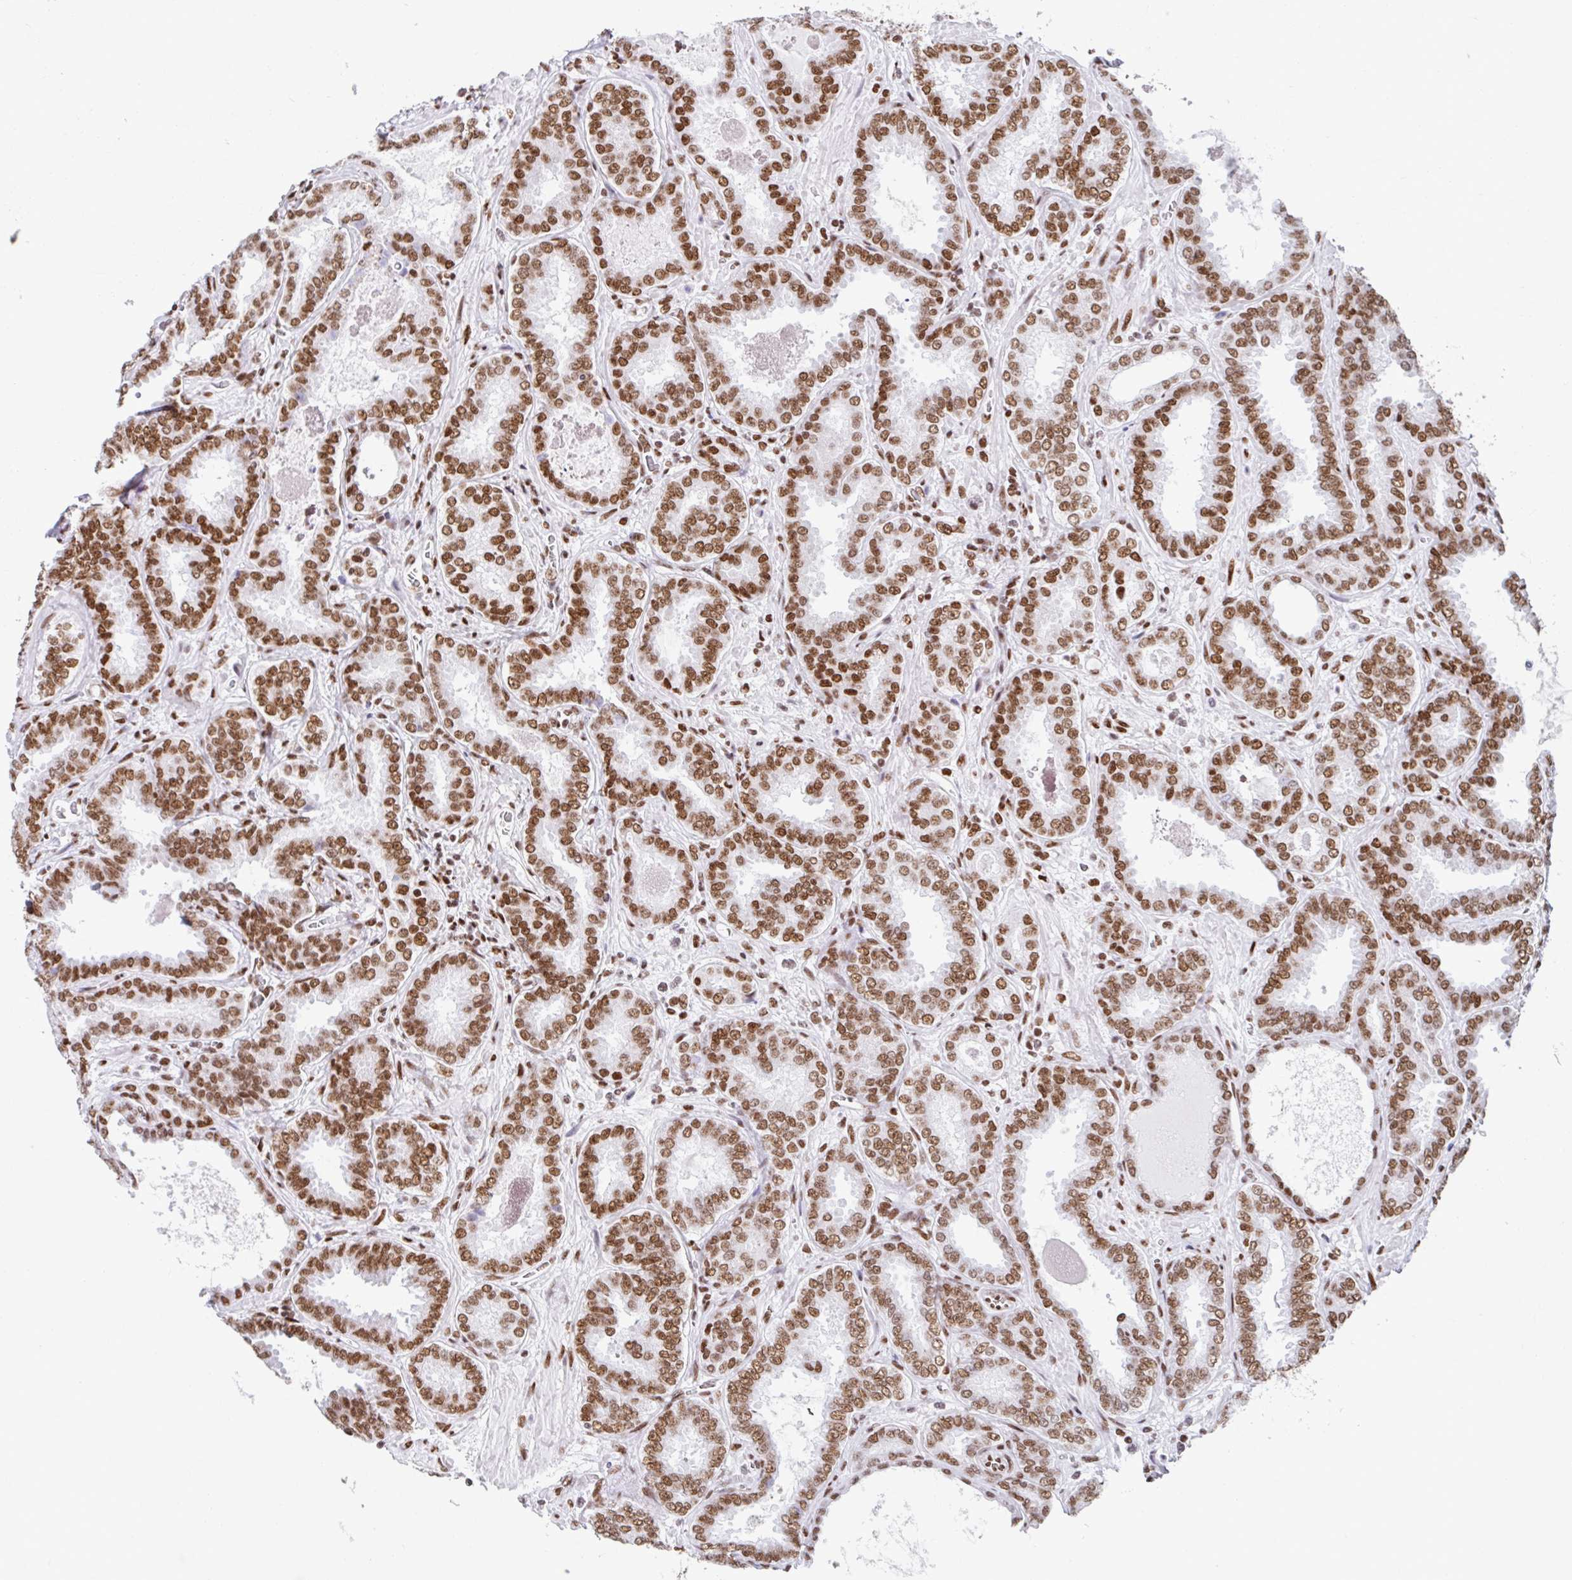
{"staining": {"intensity": "strong", "quantity": ">75%", "location": "nuclear"}, "tissue": "prostate cancer", "cell_type": "Tumor cells", "image_type": "cancer", "snomed": [{"axis": "morphology", "description": "Adenocarcinoma, High grade"}, {"axis": "topography", "description": "Prostate"}], "caption": "A brown stain shows strong nuclear staining of a protein in human adenocarcinoma (high-grade) (prostate) tumor cells.", "gene": "KHDRBS1", "patient": {"sex": "male", "age": 72}}